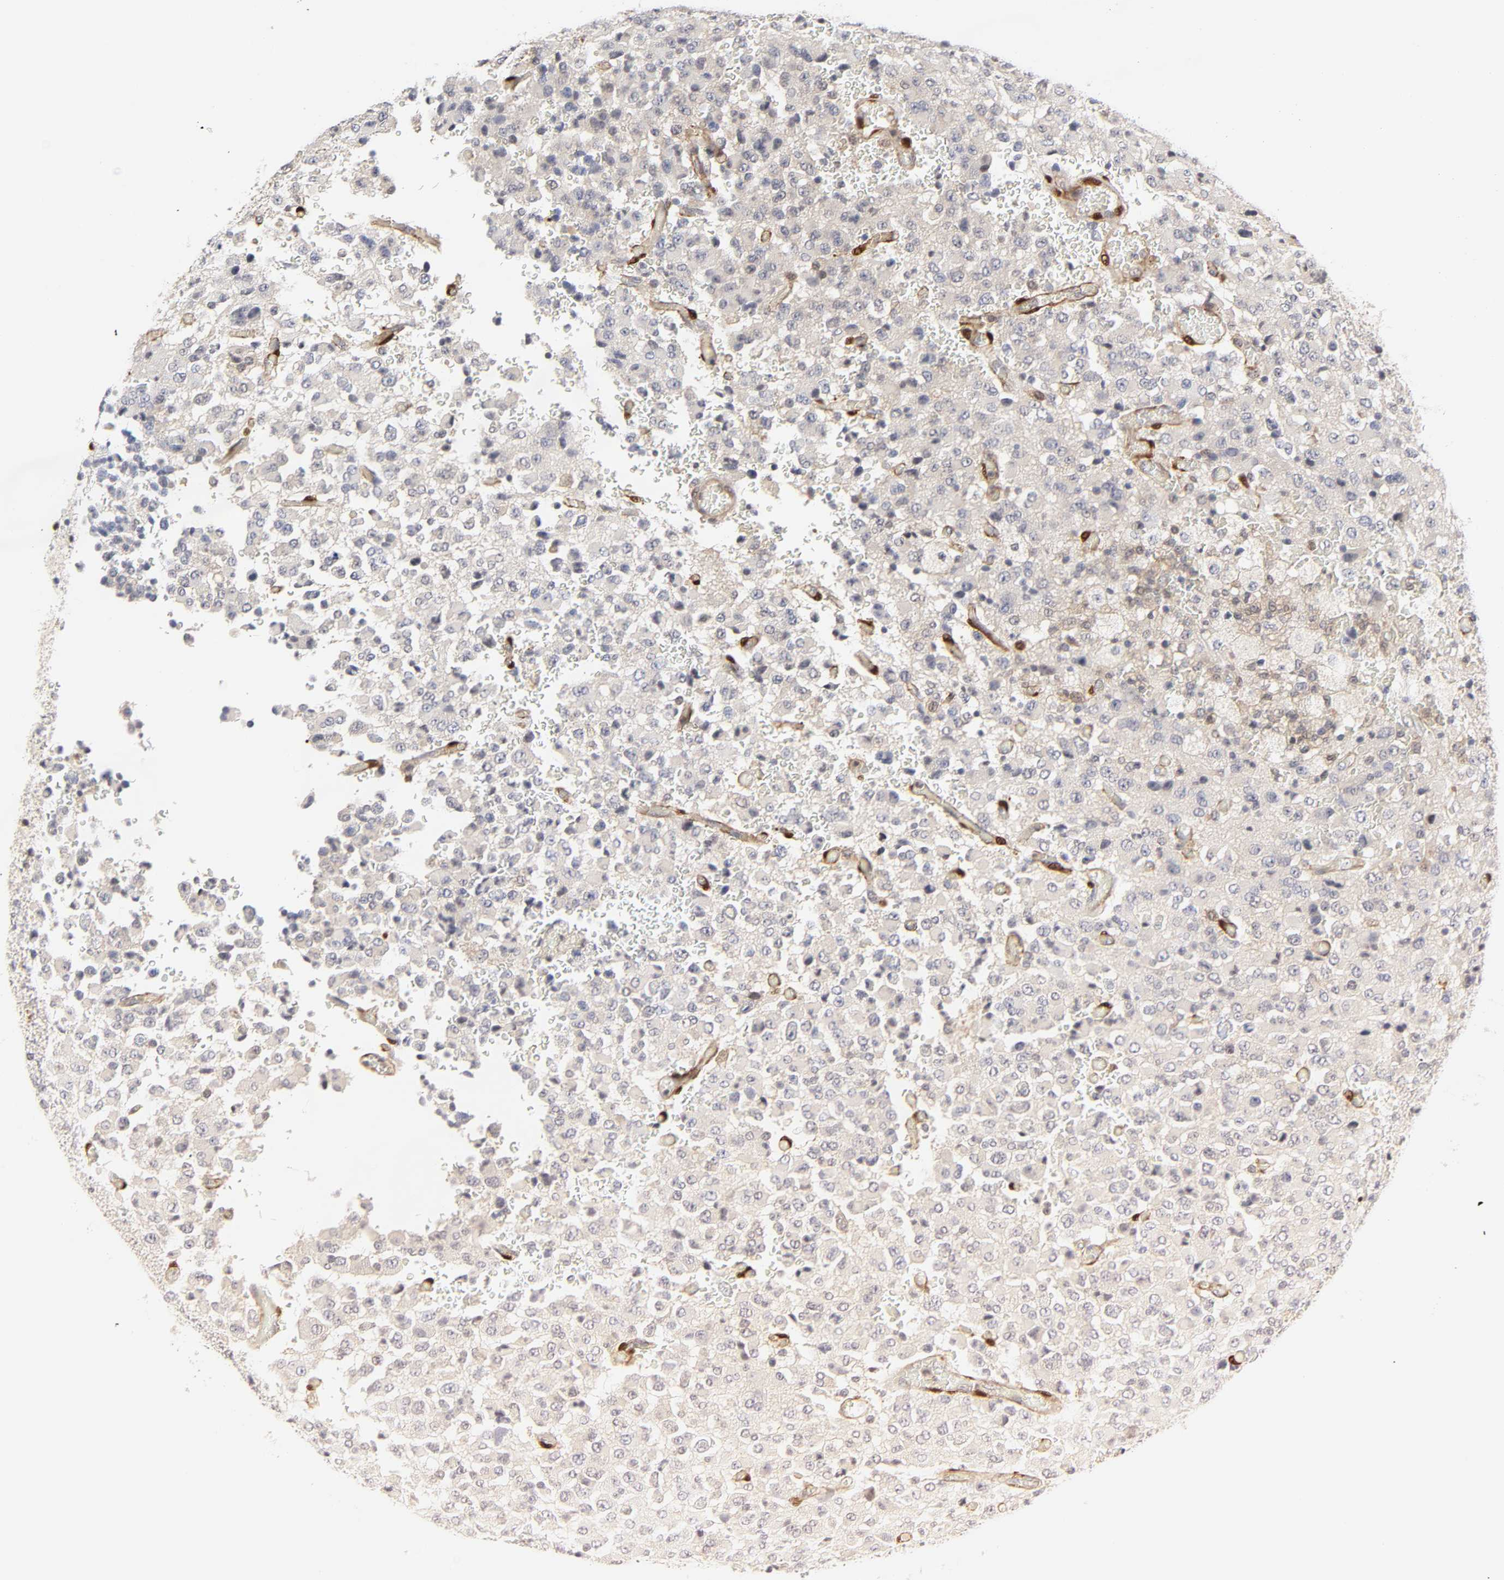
{"staining": {"intensity": "negative", "quantity": "none", "location": "none"}, "tissue": "glioma", "cell_type": "Tumor cells", "image_type": "cancer", "snomed": [{"axis": "morphology", "description": "Glioma, malignant, High grade"}, {"axis": "topography", "description": "pancreas cauda"}], "caption": "Tumor cells are negative for protein expression in human glioma. (Brightfield microscopy of DAB (3,3'-diaminobenzidine) immunohistochemistry (IHC) at high magnification).", "gene": "PTEN", "patient": {"sex": "male", "age": 60}}